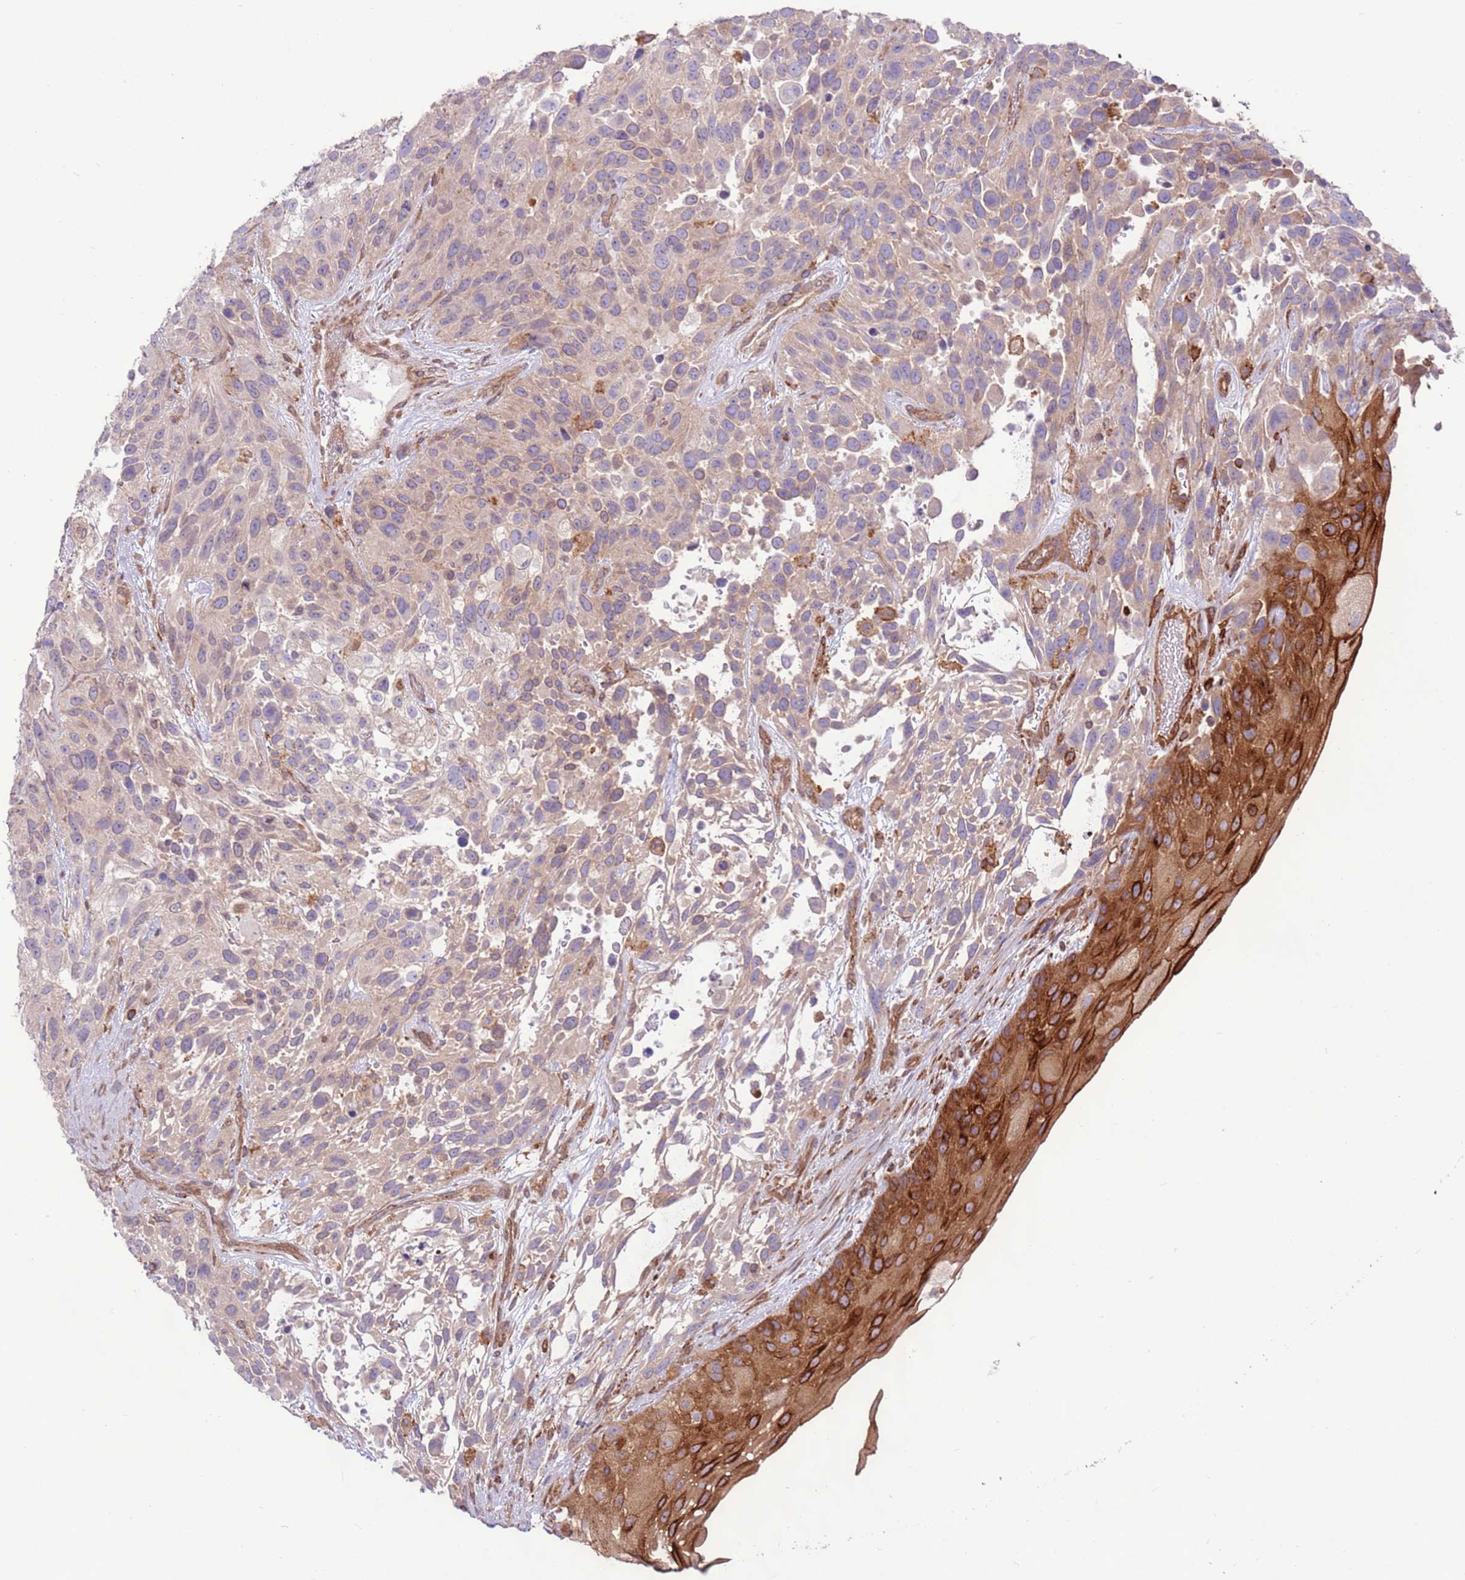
{"staining": {"intensity": "negative", "quantity": "none", "location": "none"}, "tissue": "urothelial cancer", "cell_type": "Tumor cells", "image_type": "cancer", "snomed": [{"axis": "morphology", "description": "Urothelial carcinoma, High grade"}, {"axis": "topography", "description": "Urinary bladder"}], "caption": "Immunohistochemistry (IHC) of human urothelial carcinoma (high-grade) reveals no positivity in tumor cells.", "gene": "DDX19B", "patient": {"sex": "female", "age": 70}}